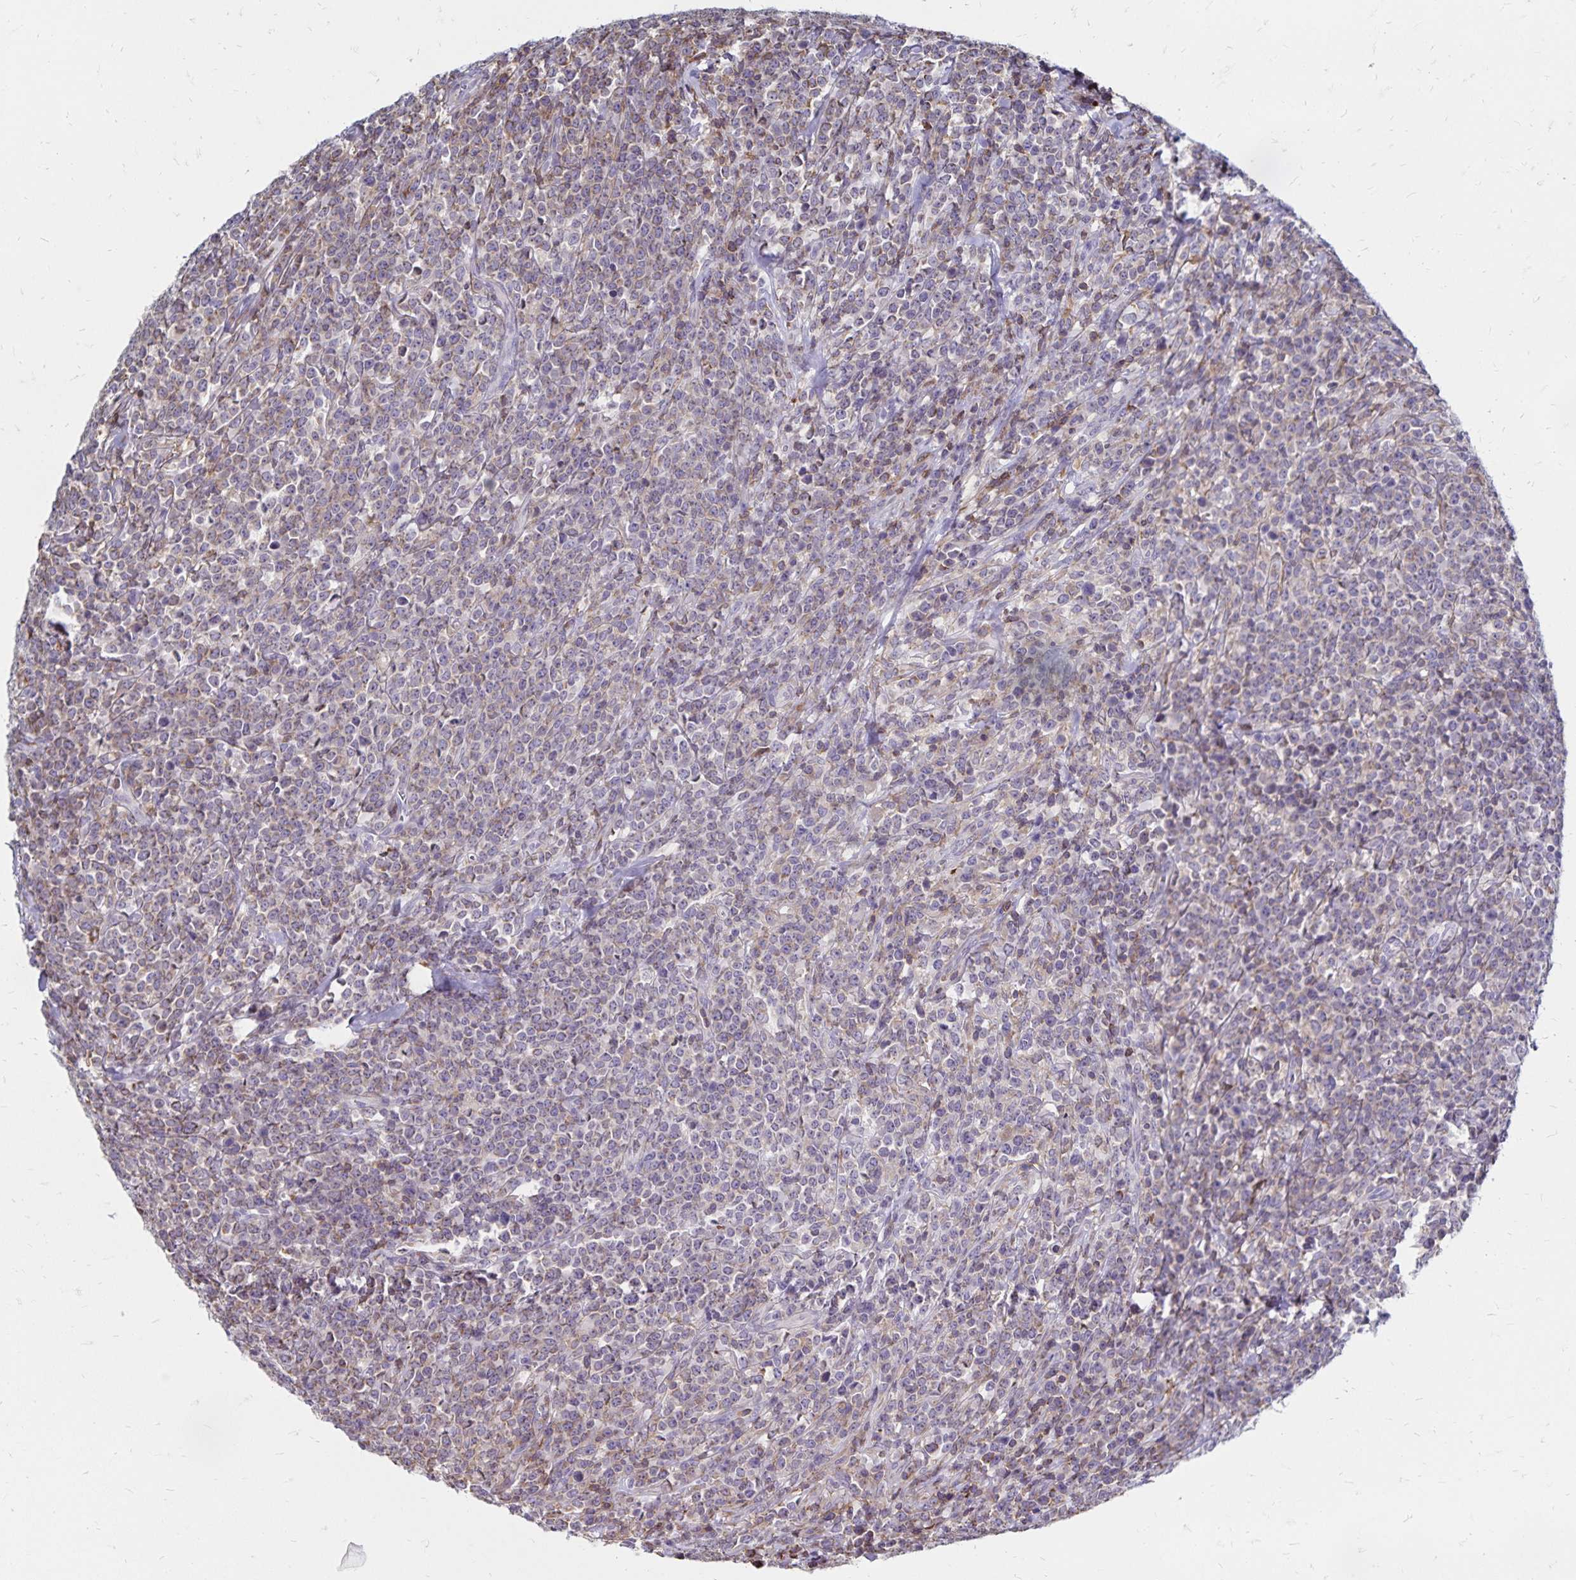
{"staining": {"intensity": "weak", "quantity": "25%-75%", "location": "cytoplasmic/membranous"}, "tissue": "lymphoma", "cell_type": "Tumor cells", "image_type": "cancer", "snomed": [{"axis": "morphology", "description": "Malignant lymphoma, non-Hodgkin's type, High grade"}, {"axis": "topography", "description": "Small intestine"}], "caption": "Malignant lymphoma, non-Hodgkin's type (high-grade) stained for a protein shows weak cytoplasmic/membranous positivity in tumor cells.", "gene": "NAGPA", "patient": {"sex": "female", "age": 56}}